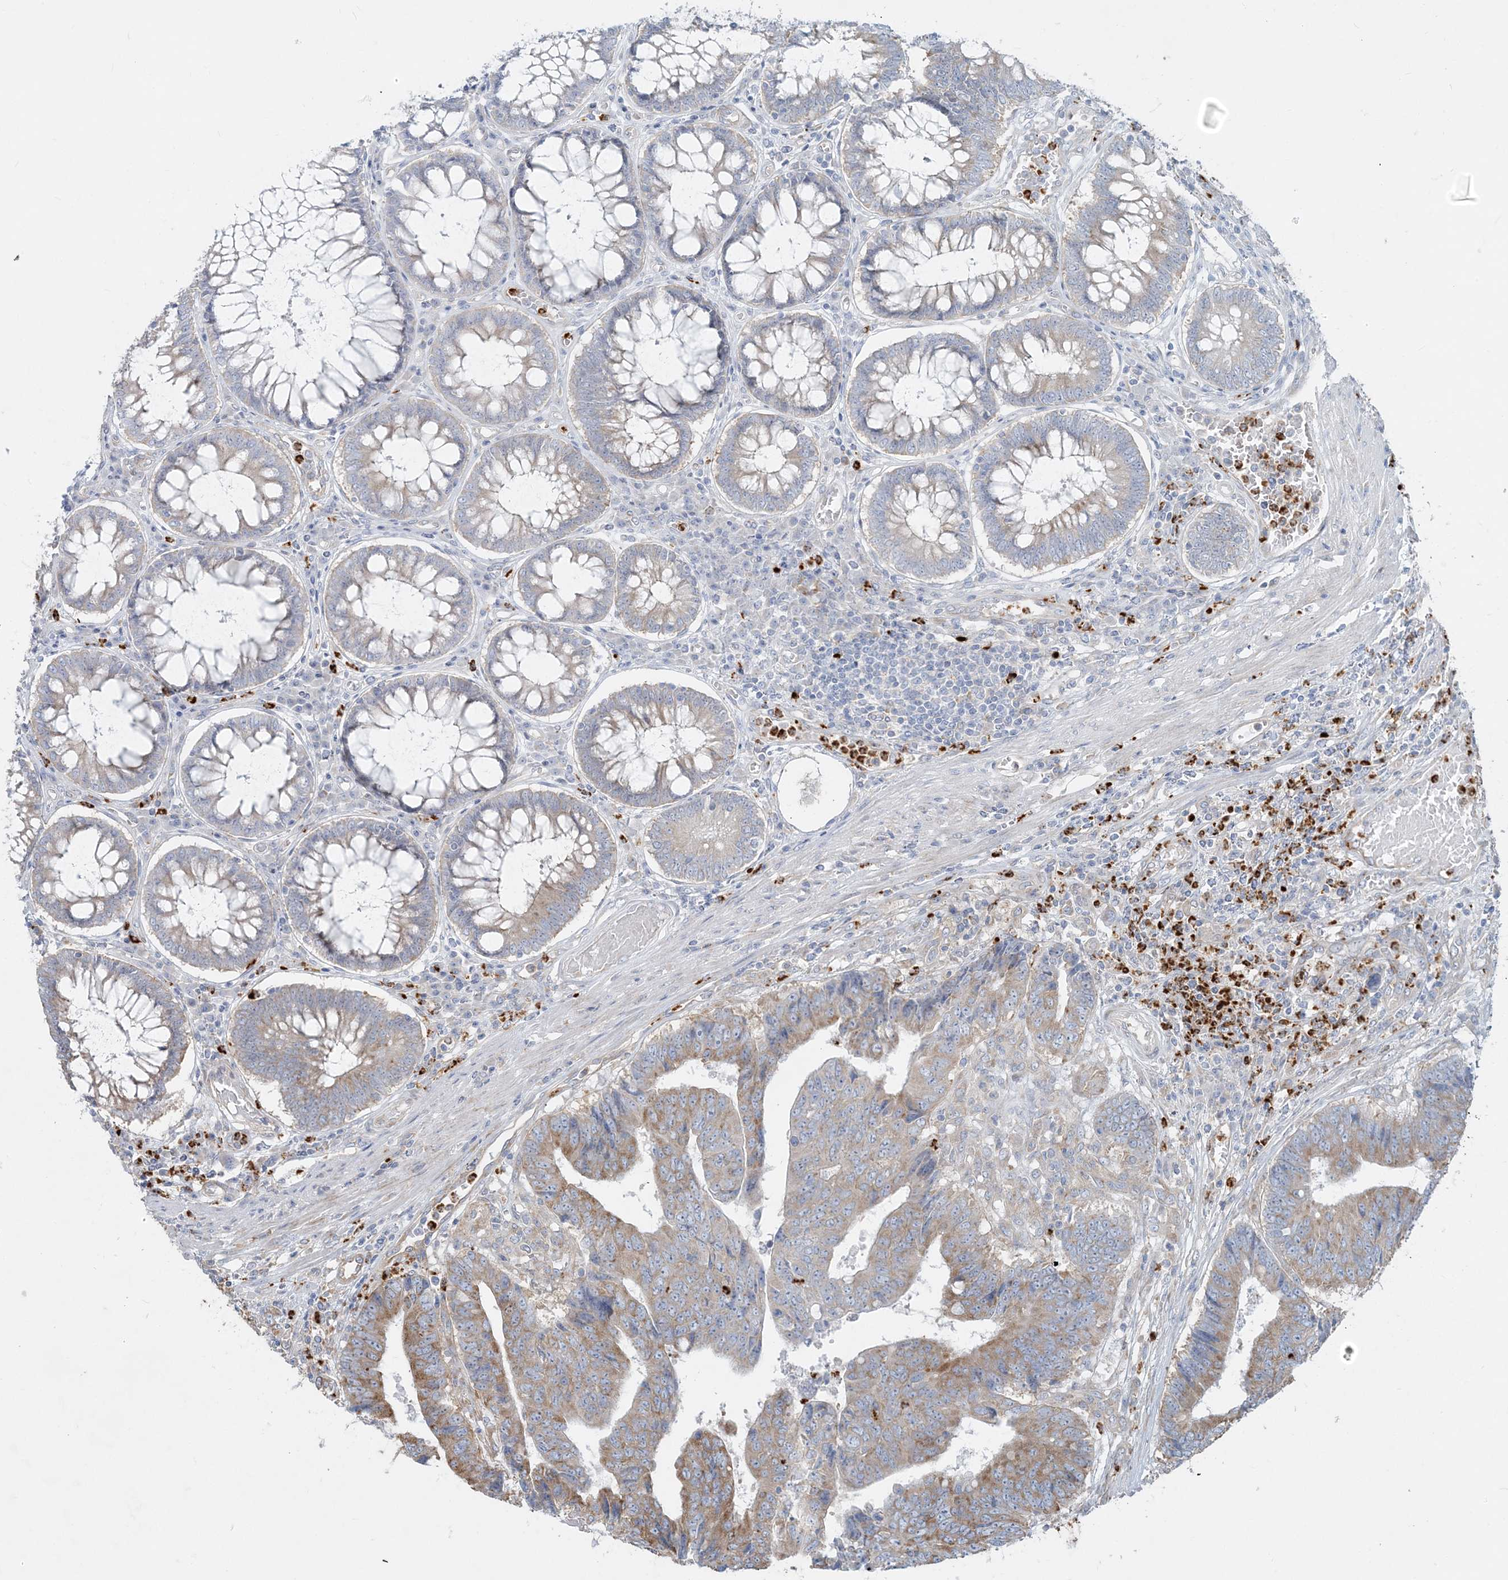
{"staining": {"intensity": "moderate", "quantity": "25%-75%", "location": "cytoplasmic/membranous"}, "tissue": "colorectal cancer", "cell_type": "Tumor cells", "image_type": "cancer", "snomed": [{"axis": "morphology", "description": "Adenocarcinoma, NOS"}, {"axis": "topography", "description": "Rectum"}], "caption": "Protein expression analysis of human colorectal cancer (adenocarcinoma) reveals moderate cytoplasmic/membranous expression in about 25%-75% of tumor cells.", "gene": "CCNJ", "patient": {"sex": "male", "age": 84}}